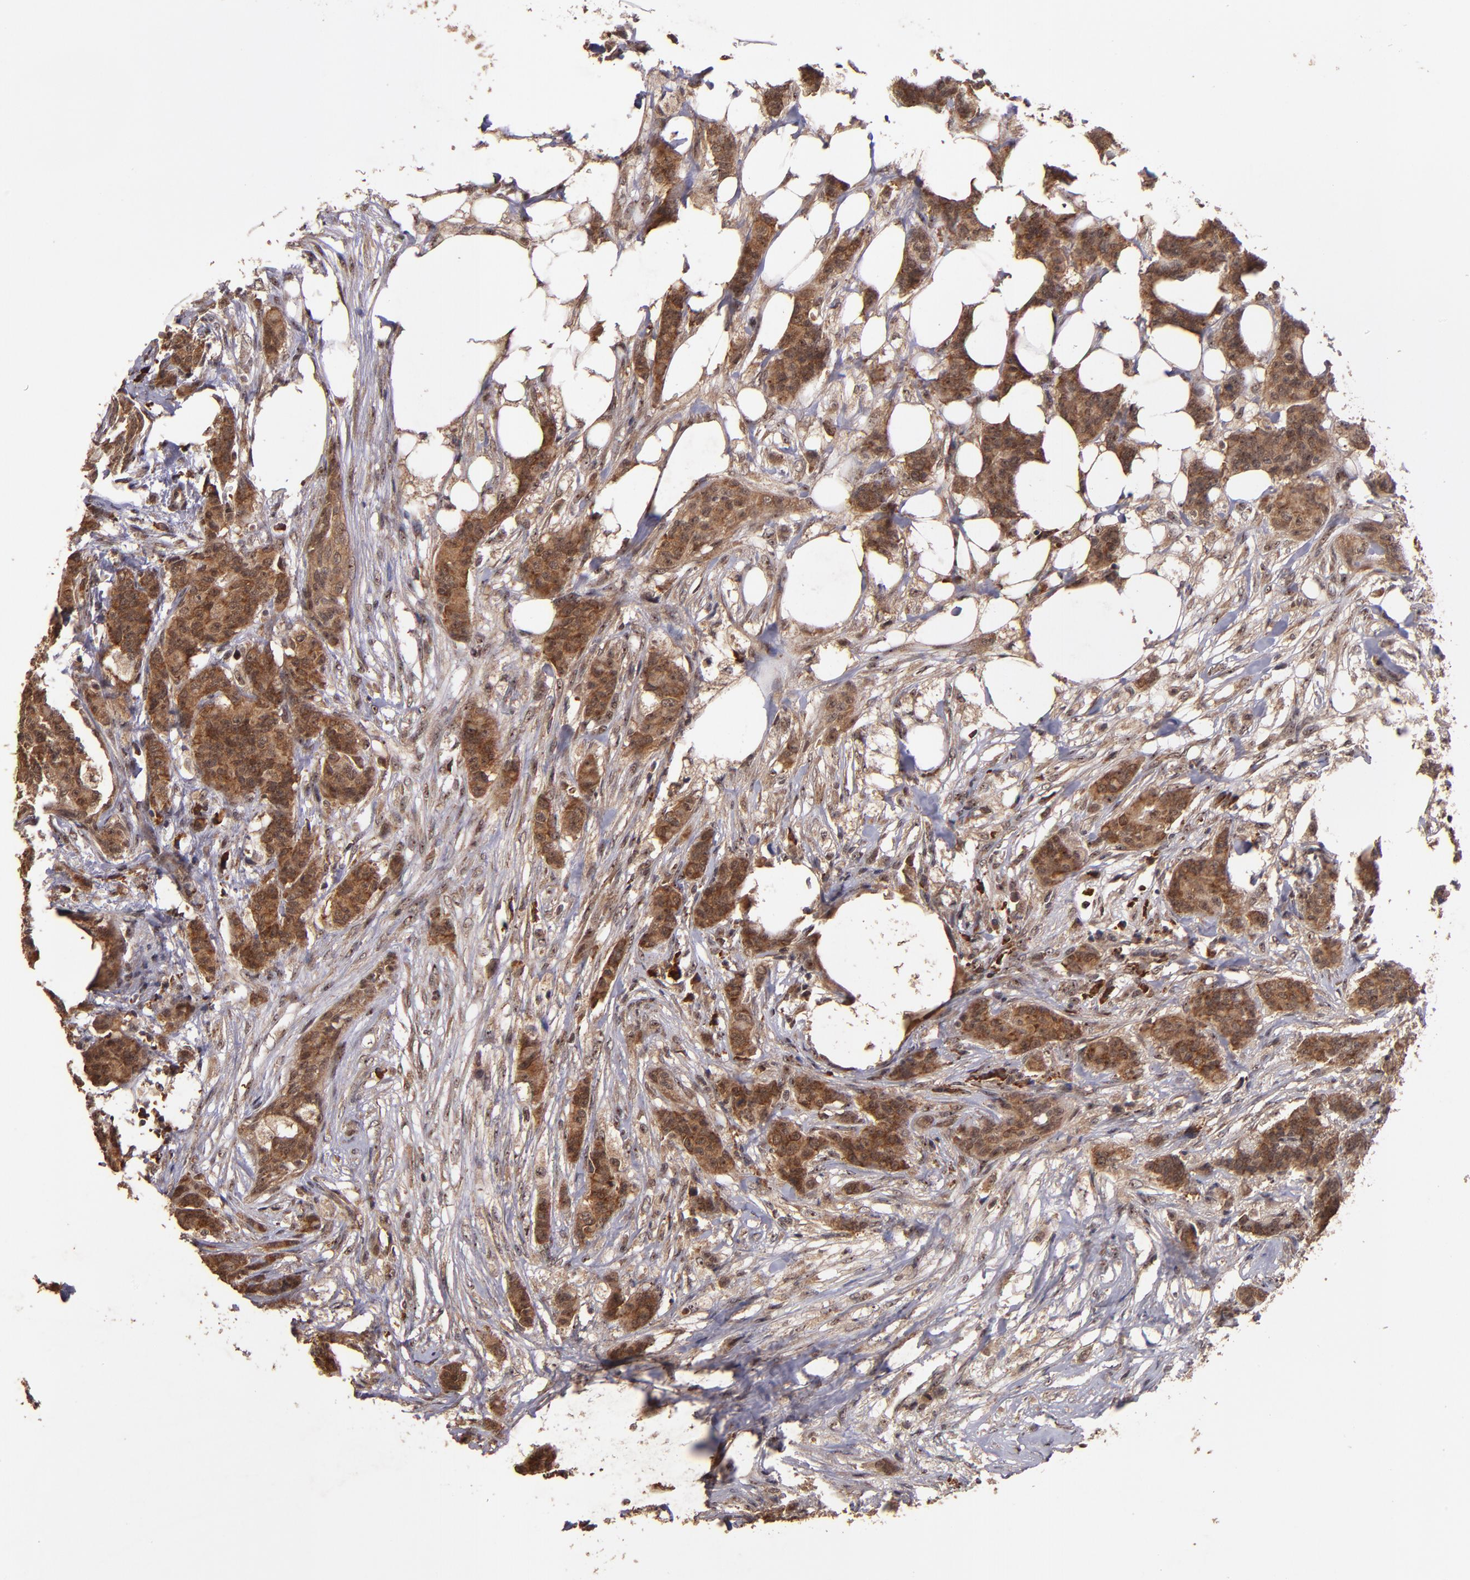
{"staining": {"intensity": "strong", "quantity": ">75%", "location": "cytoplasmic/membranous"}, "tissue": "breast cancer", "cell_type": "Tumor cells", "image_type": "cancer", "snomed": [{"axis": "morphology", "description": "Duct carcinoma"}, {"axis": "topography", "description": "Breast"}], "caption": "There is high levels of strong cytoplasmic/membranous staining in tumor cells of infiltrating ductal carcinoma (breast), as demonstrated by immunohistochemical staining (brown color).", "gene": "RIOK3", "patient": {"sex": "female", "age": 40}}